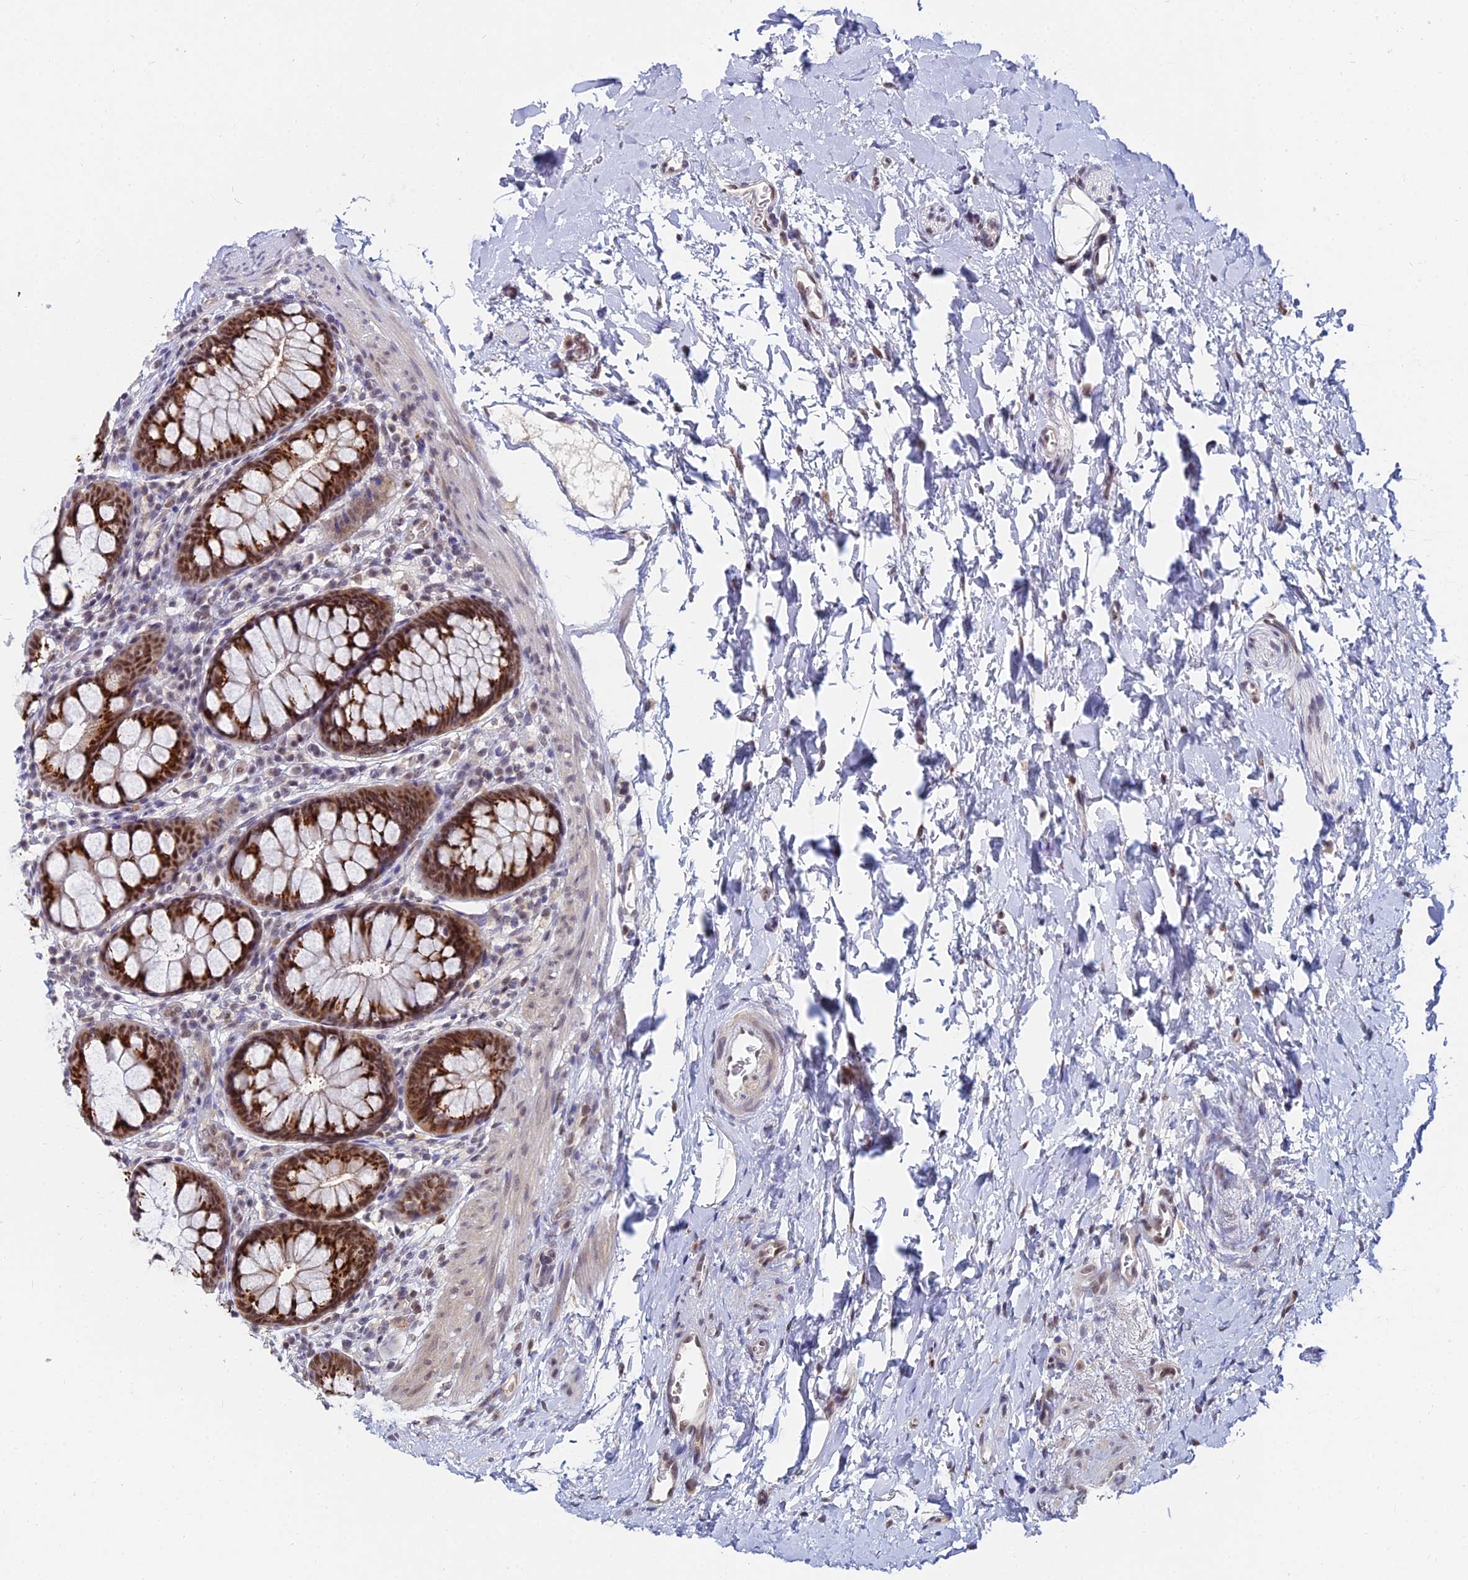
{"staining": {"intensity": "weak", "quantity": ">75%", "location": "nuclear"}, "tissue": "colon", "cell_type": "Endothelial cells", "image_type": "normal", "snomed": [{"axis": "morphology", "description": "Normal tissue, NOS"}, {"axis": "topography", "description": "Colon"}], "caption": "The micrograph shows staining of unremarkable colon, revealing weak nuclear protein expression (brown color) within endothelial cells. (DAB IHC with brightfield microscopy, high magnification).", "gene": "THOC3", "patient": {"sex": "female", "age": 62}}